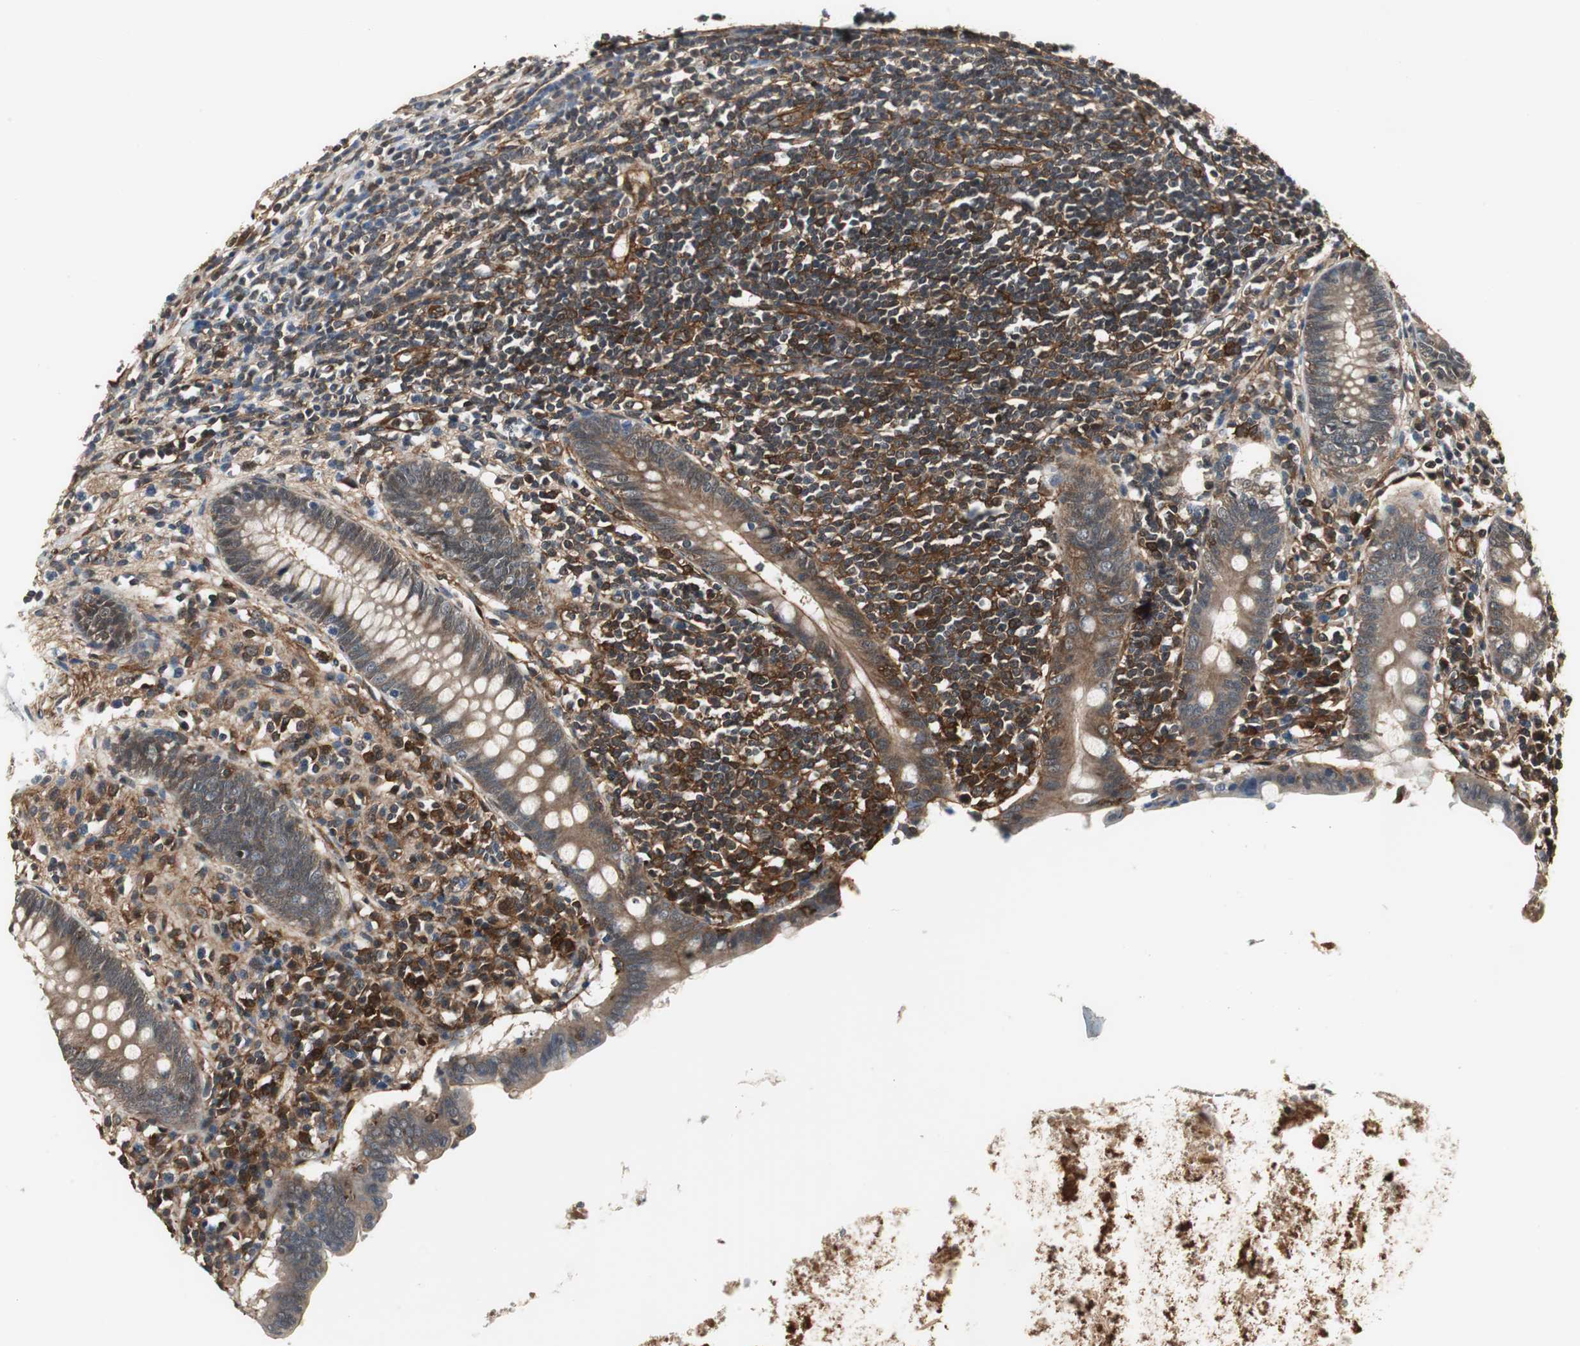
{"staining": {"intensity": "moderate", "quantity": ">75%", "location": "cytoplasmic/membranous"}, "tissue": "appendix", "cell_type": "Glandular cells", "image_type": "normal", "snomed": [{"axis": "morphology", "description": "Normal tissue, NOS"}, {"axis": "topography", "description": "Appendix"}], "caption": "Immunohistochemistry (IHC) photomicrograph of benign appendix: appendix stained using immunohistochemistry demonstrates medium levels of moderate protein expression localized specifically in the cytoplasmic/membranous of glandular cells, appearing as a cytoplasmic/membranous brown color.", "gene": "PTPN11", "patient": {"sex": "female", "age": 50}}